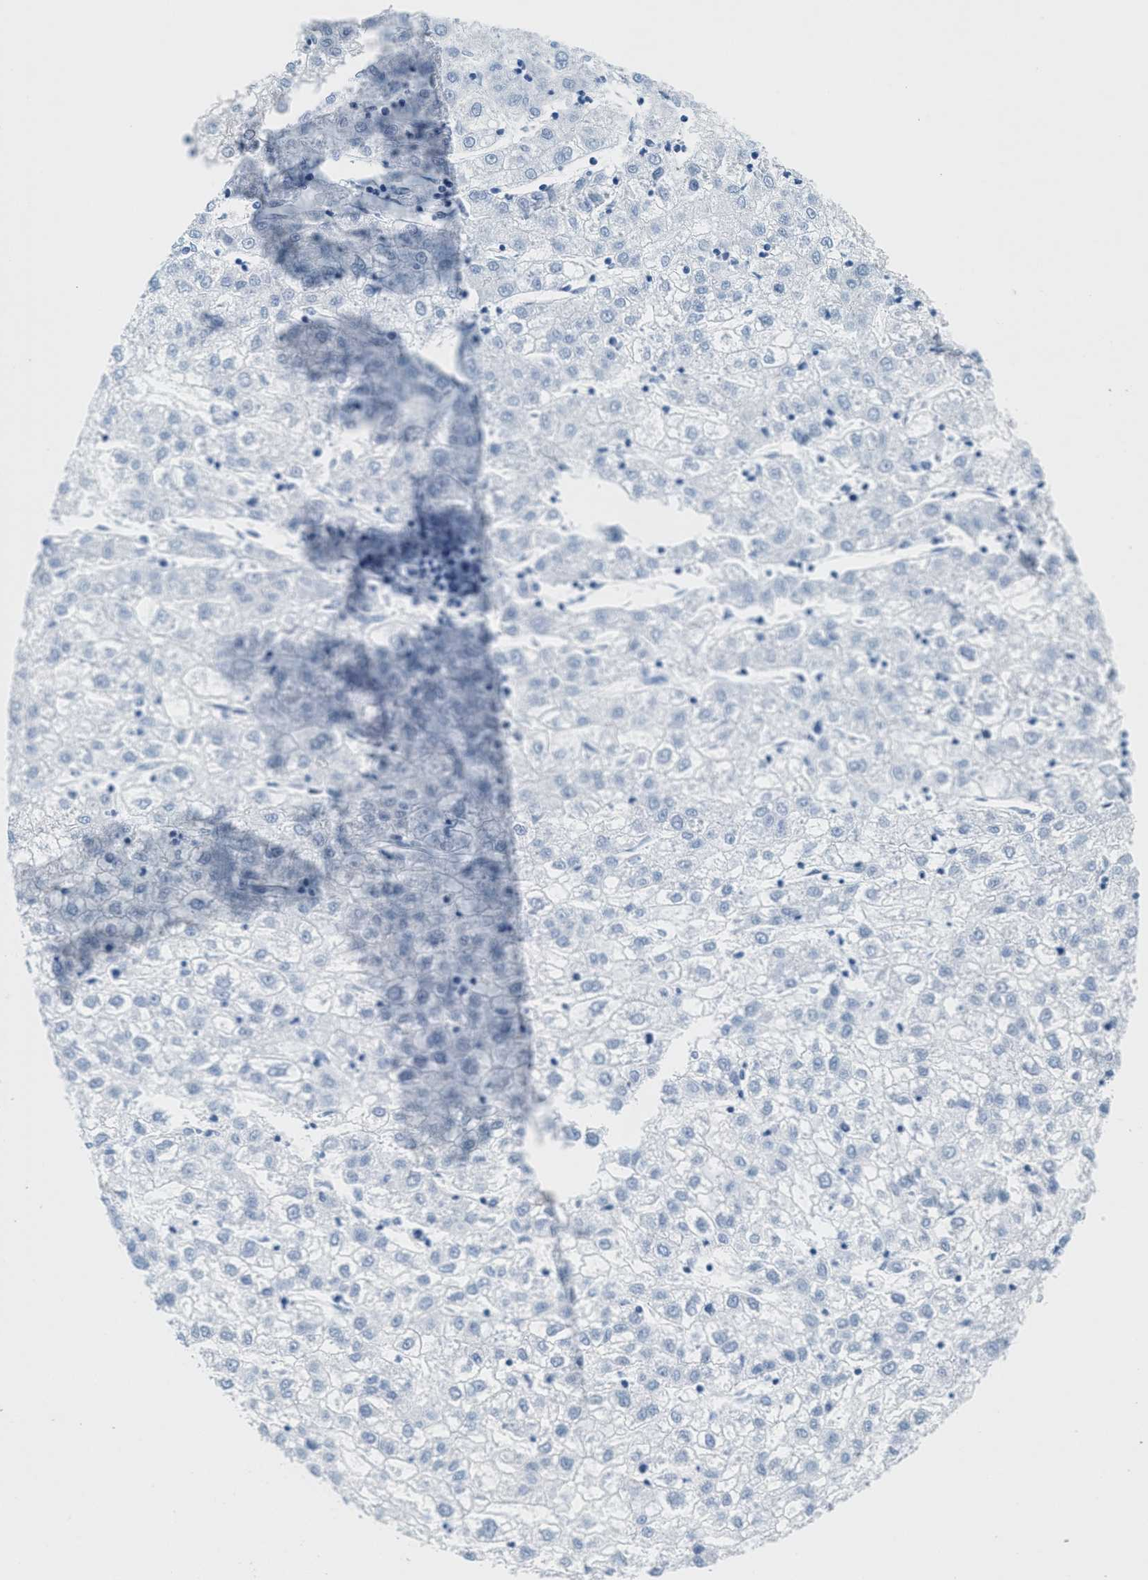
{"staining": {"intensity": "negative", "quantity": "none", "location": "none"}, "tissue": "liver cancer", "cell_type": "Tumor cells", "image_type": "cancer", "snomed": [{"axis": "morphology", "description": "Carcinoma, Hepatocellular, NOS"}, {"axis": "topography", "description": "Liver"}], "caption": "A high-resolution photomicrograph shows immunohistochemistry (IHC) staining of liver cancer, which demonstrates no significant positivity in tumor cells. Brightfield microscopy of immunohistochemistry stained with DAB (brown) and hematoxylin (blue), captured at high magnification.", "gene": "GPM6A", "patient": {"sex": "male", "age": 72}}